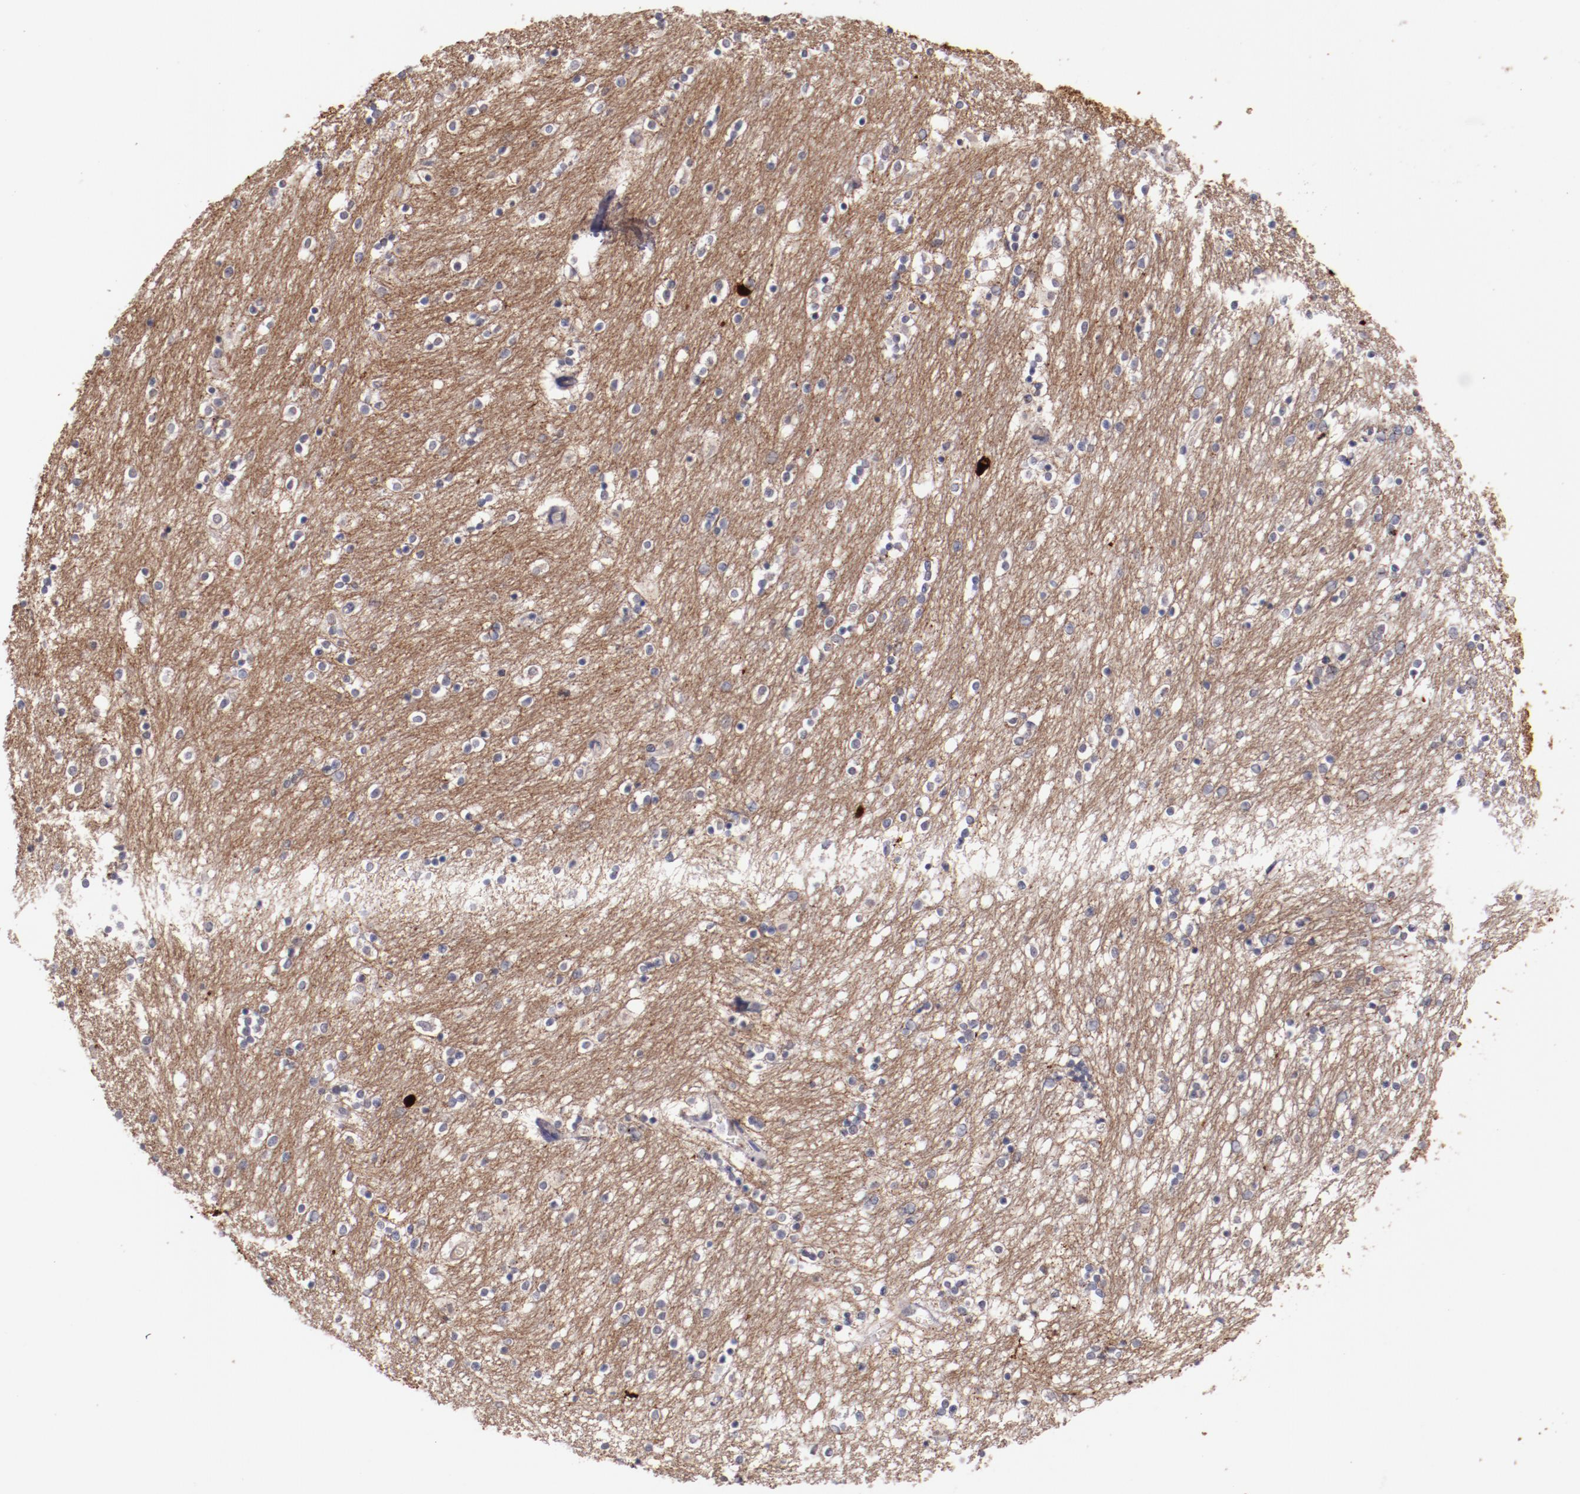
{"staining": {"intensity": "negative", "quantity": "none", "location": "none"}, "tissue": "caudate", "cell_type": "Glial cells", "image_type": "normal", "snomed": [{"axis": "morphology", "description": "Normal tissue, NOS"}, {"axis": "topography", "description": "Lateral ventricle wall"}], "caption": "Immunohistochemistry micrograph of unremarkable human caudate stained for a protein (brown), which demonstrates no staining in glial cells.", "gene": "SYP", "patient": {"sex": "female", "age": 54}}